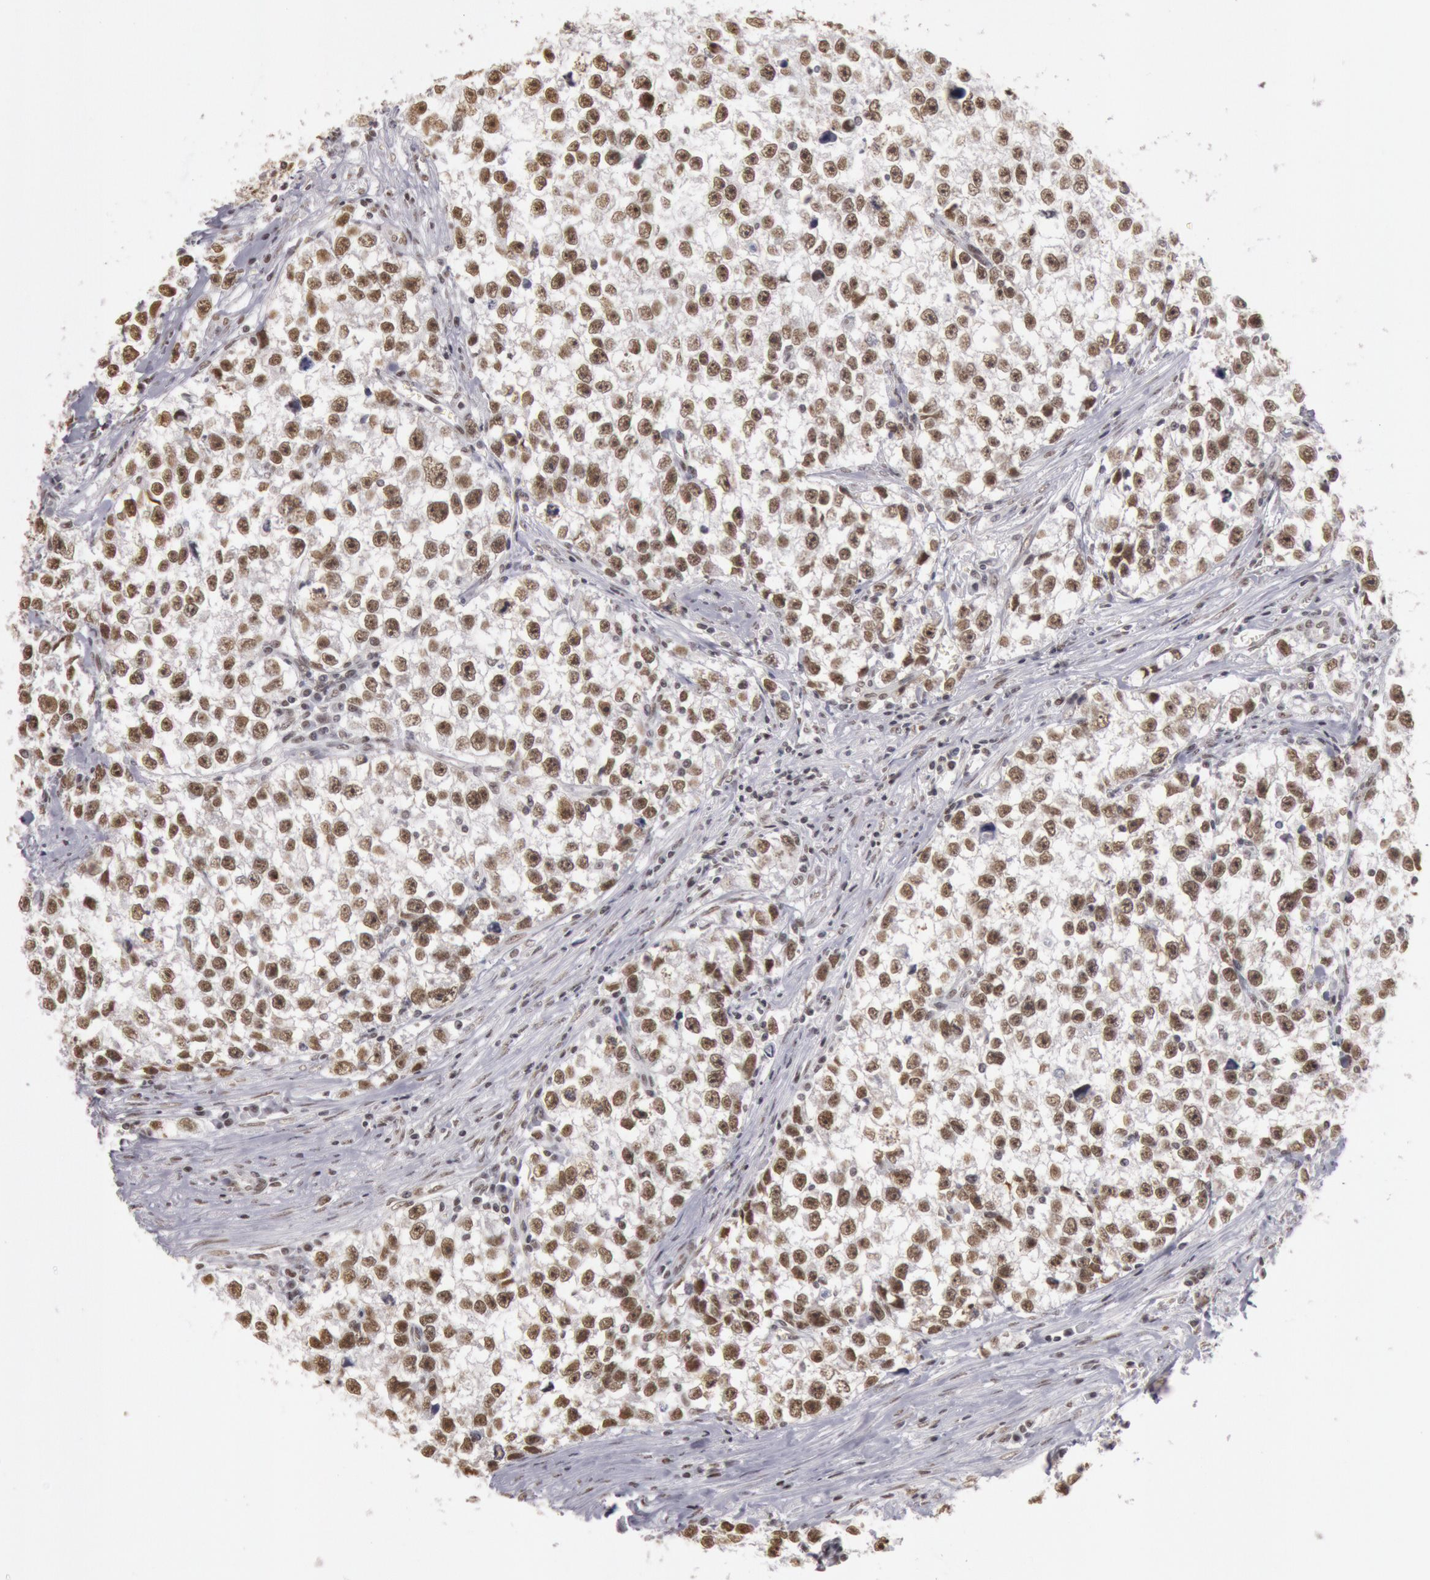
{"staining": {"intensity": "moderate", "quantity": ">75%", "location": "nuclear"}, "tissue": "testis cancer", "cell_type": "Tumor cells", "image_type": "cancer", "snomed": [{"axis": "morphology", "description": "Seminoma, NOS"}, {"axis": "morphology", "description": "Carcinoma, Embryonal, NOS"}, {"axis": "topography", "description": "Testis"}], "caption": "Tumor cells exhibit medium levels of moderate nuclear expression in about >75% of cells in human testis embryonal carcinoma.", "gene": "ESS2", "patient": {"sex": "male", "age": 30}}